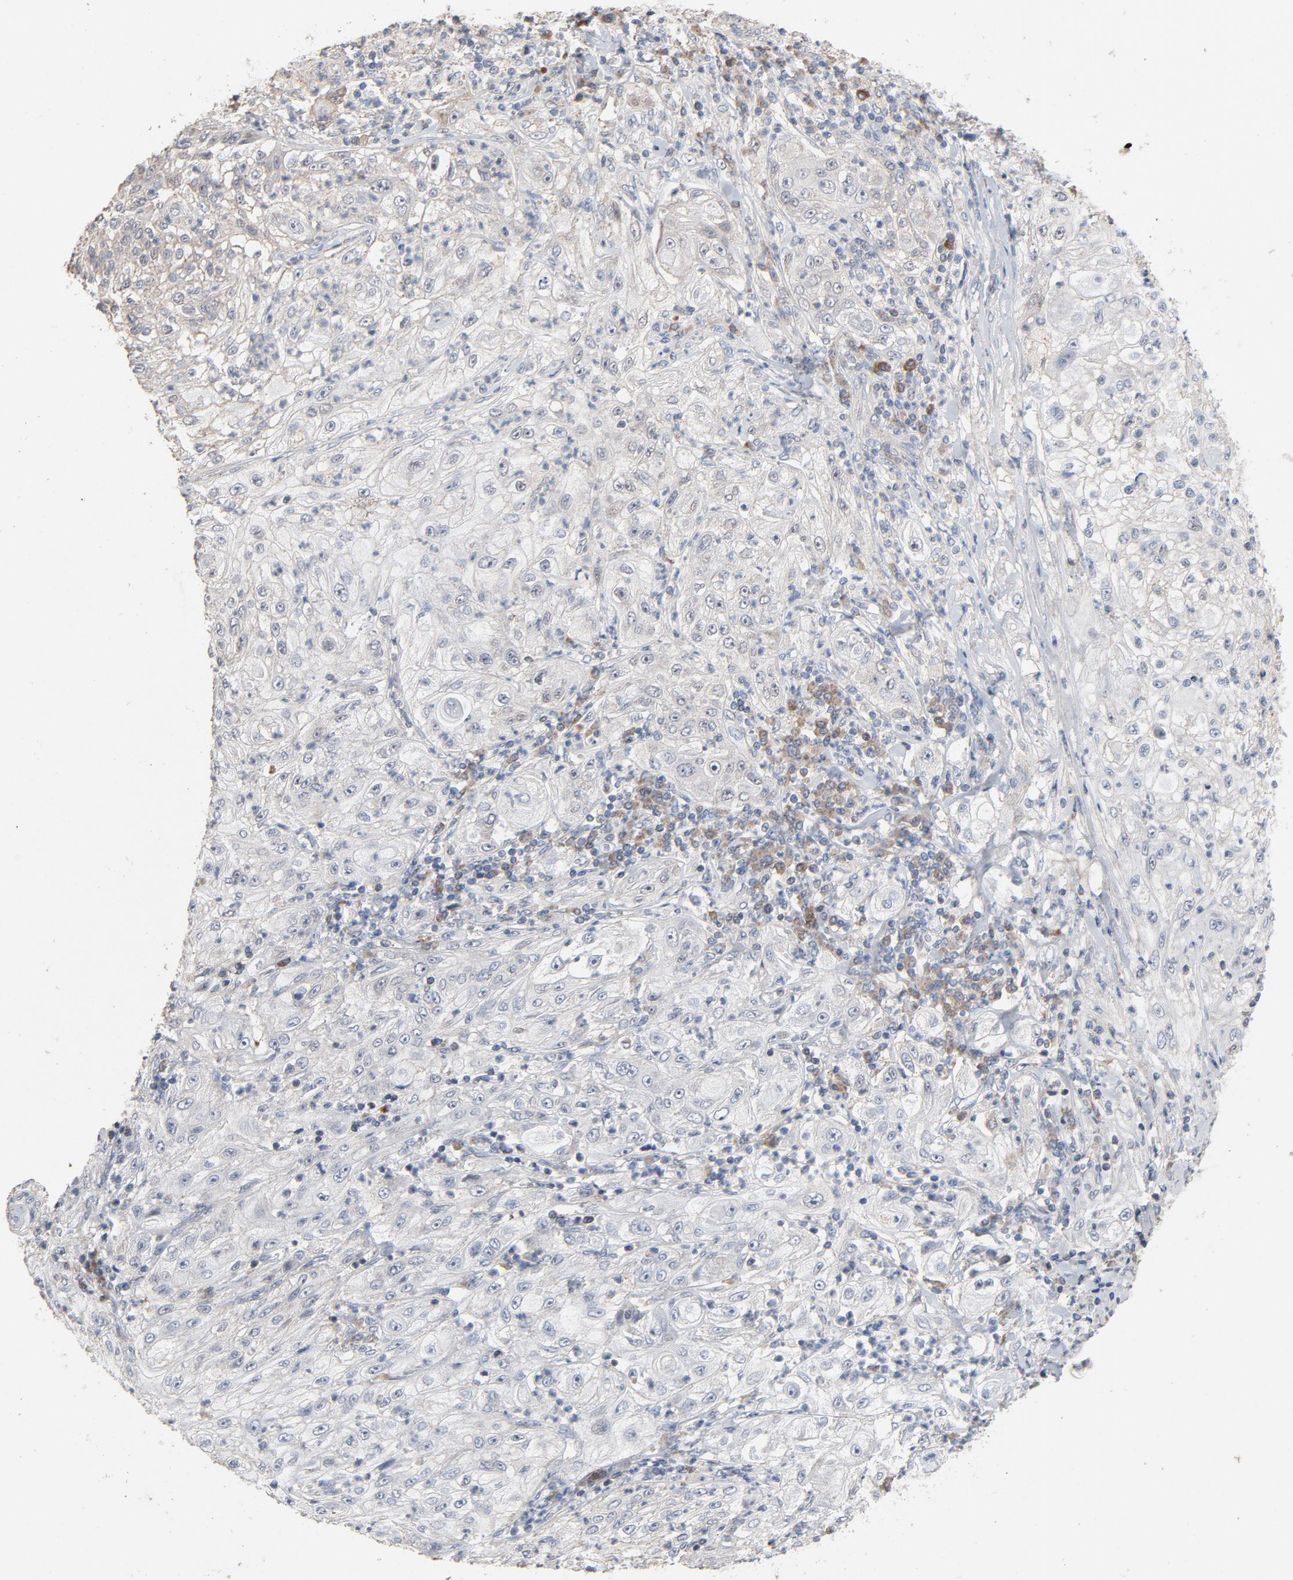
{"staining": {"intensity": "weak", "quantity": "<25%", "location": "cytoplasmic/membranous,nuclear"}, "tissue": "lung cancer", "cell_type": "Tumor cells", "image_type": "cancer", "snomed": [{"axis": "morphology", "description": "Inflammation, NOS"}, {"axis": "morphology", "description": "Squamous cell carcinoma, NOS"}, {"axis": "topography", "description": "Lymph node"}, {"axis": "topography", "description": "Soft tissue"}, {"axis": "topography", "description": "Lung"}], "caption": "Tumor cells show no significant staining in lung cancer.", "gene": "CDK6", "patient": {"sex": "male", "age": 66}}